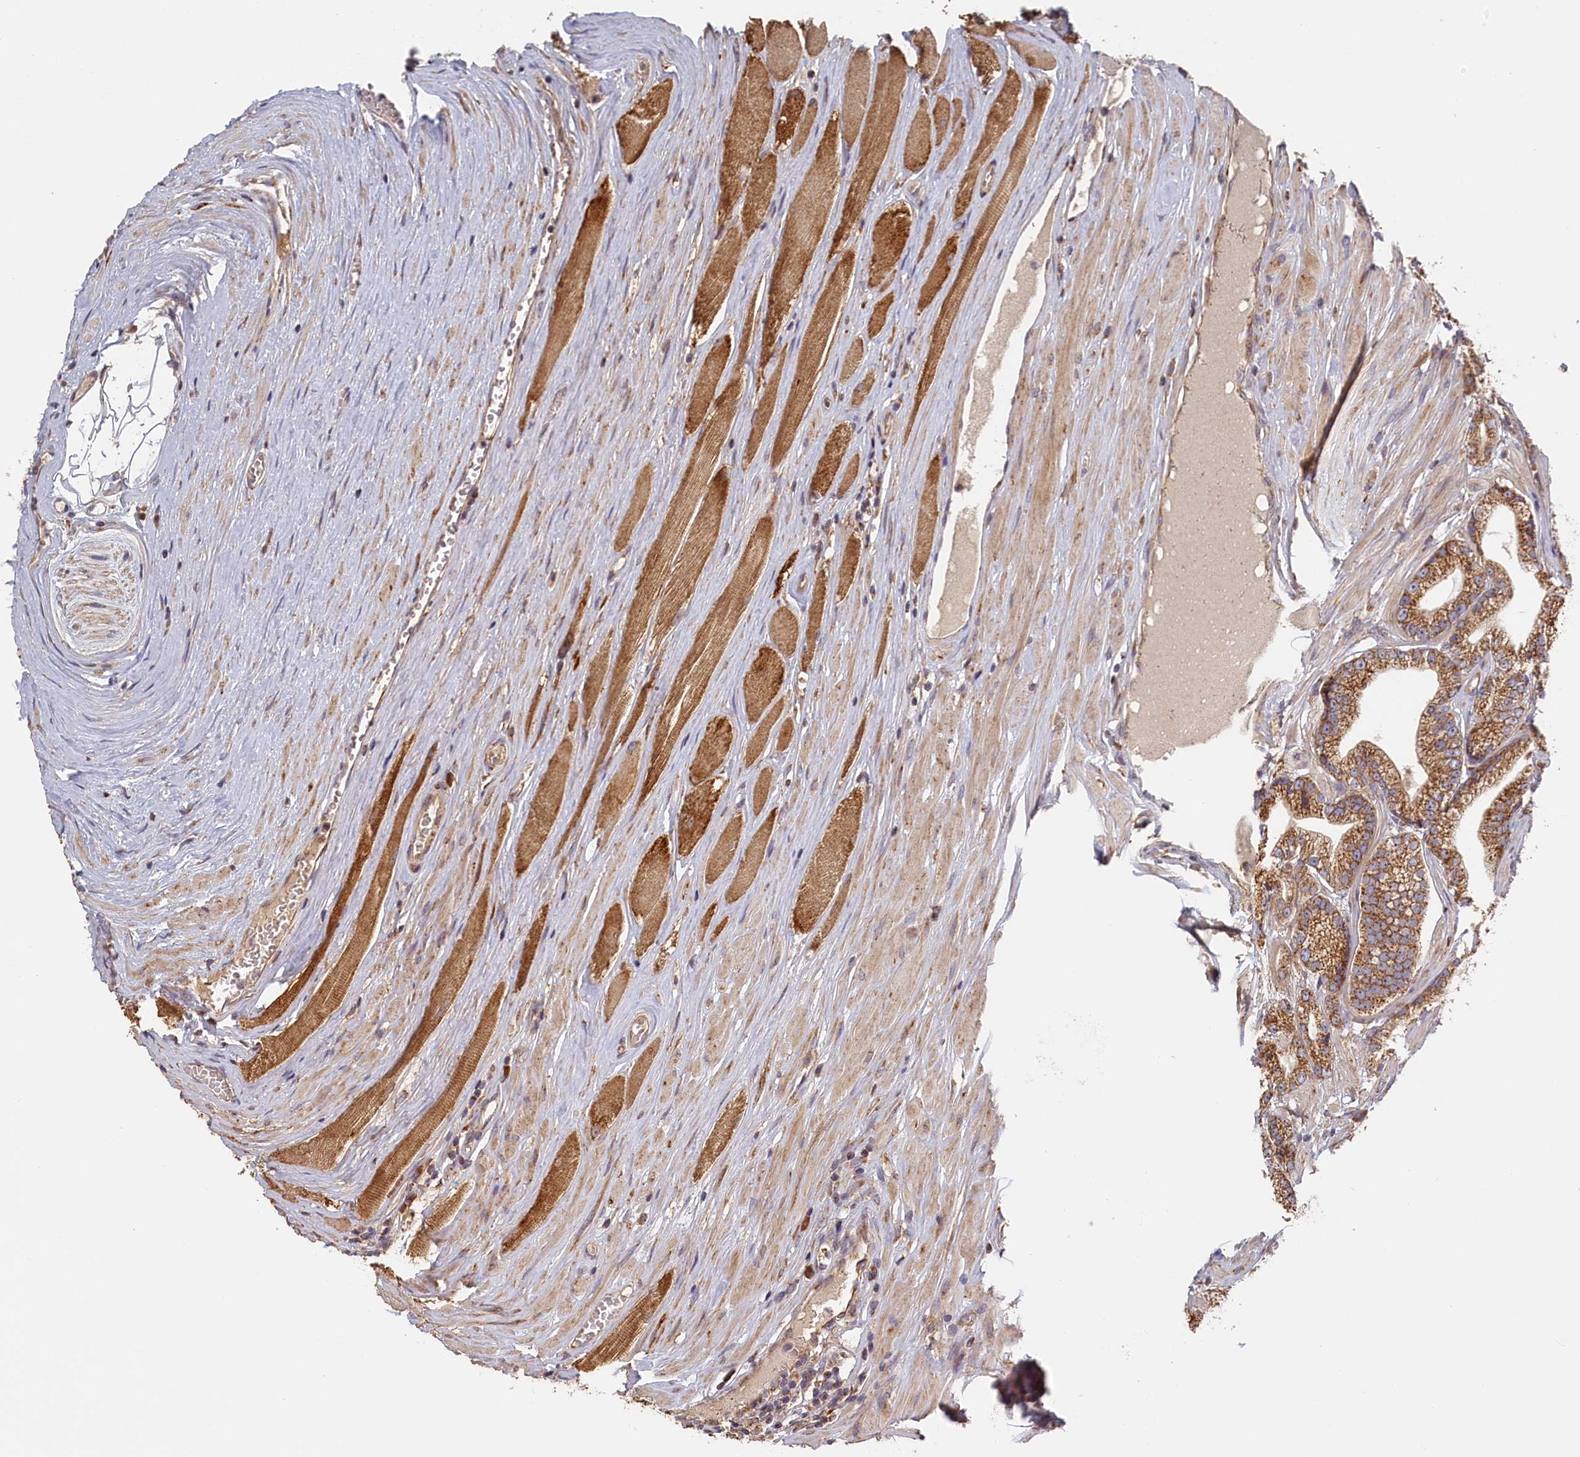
{"staining": {"intensity": "moderate", "quantity": ">75%", "location": "cytoplasmic/membranous"}, "tissue": "prostate cancer", "cell_type": "Tumor cells", "image_type": "cancer", "snomed": [{"axis": "morphology", "description": "Adenocarcinoma, High grade"}, {"axis": "topography", "description": "Prostate"}], "caption": "Human prostate adenocarcinoma (high-grade) stained for a protein (brown) displays moderate cytoplasmic/membranous positive staining in about >75% of tumor cells.", "gene": "CEP44", "patient": {"sex": "male", "age": 67}}